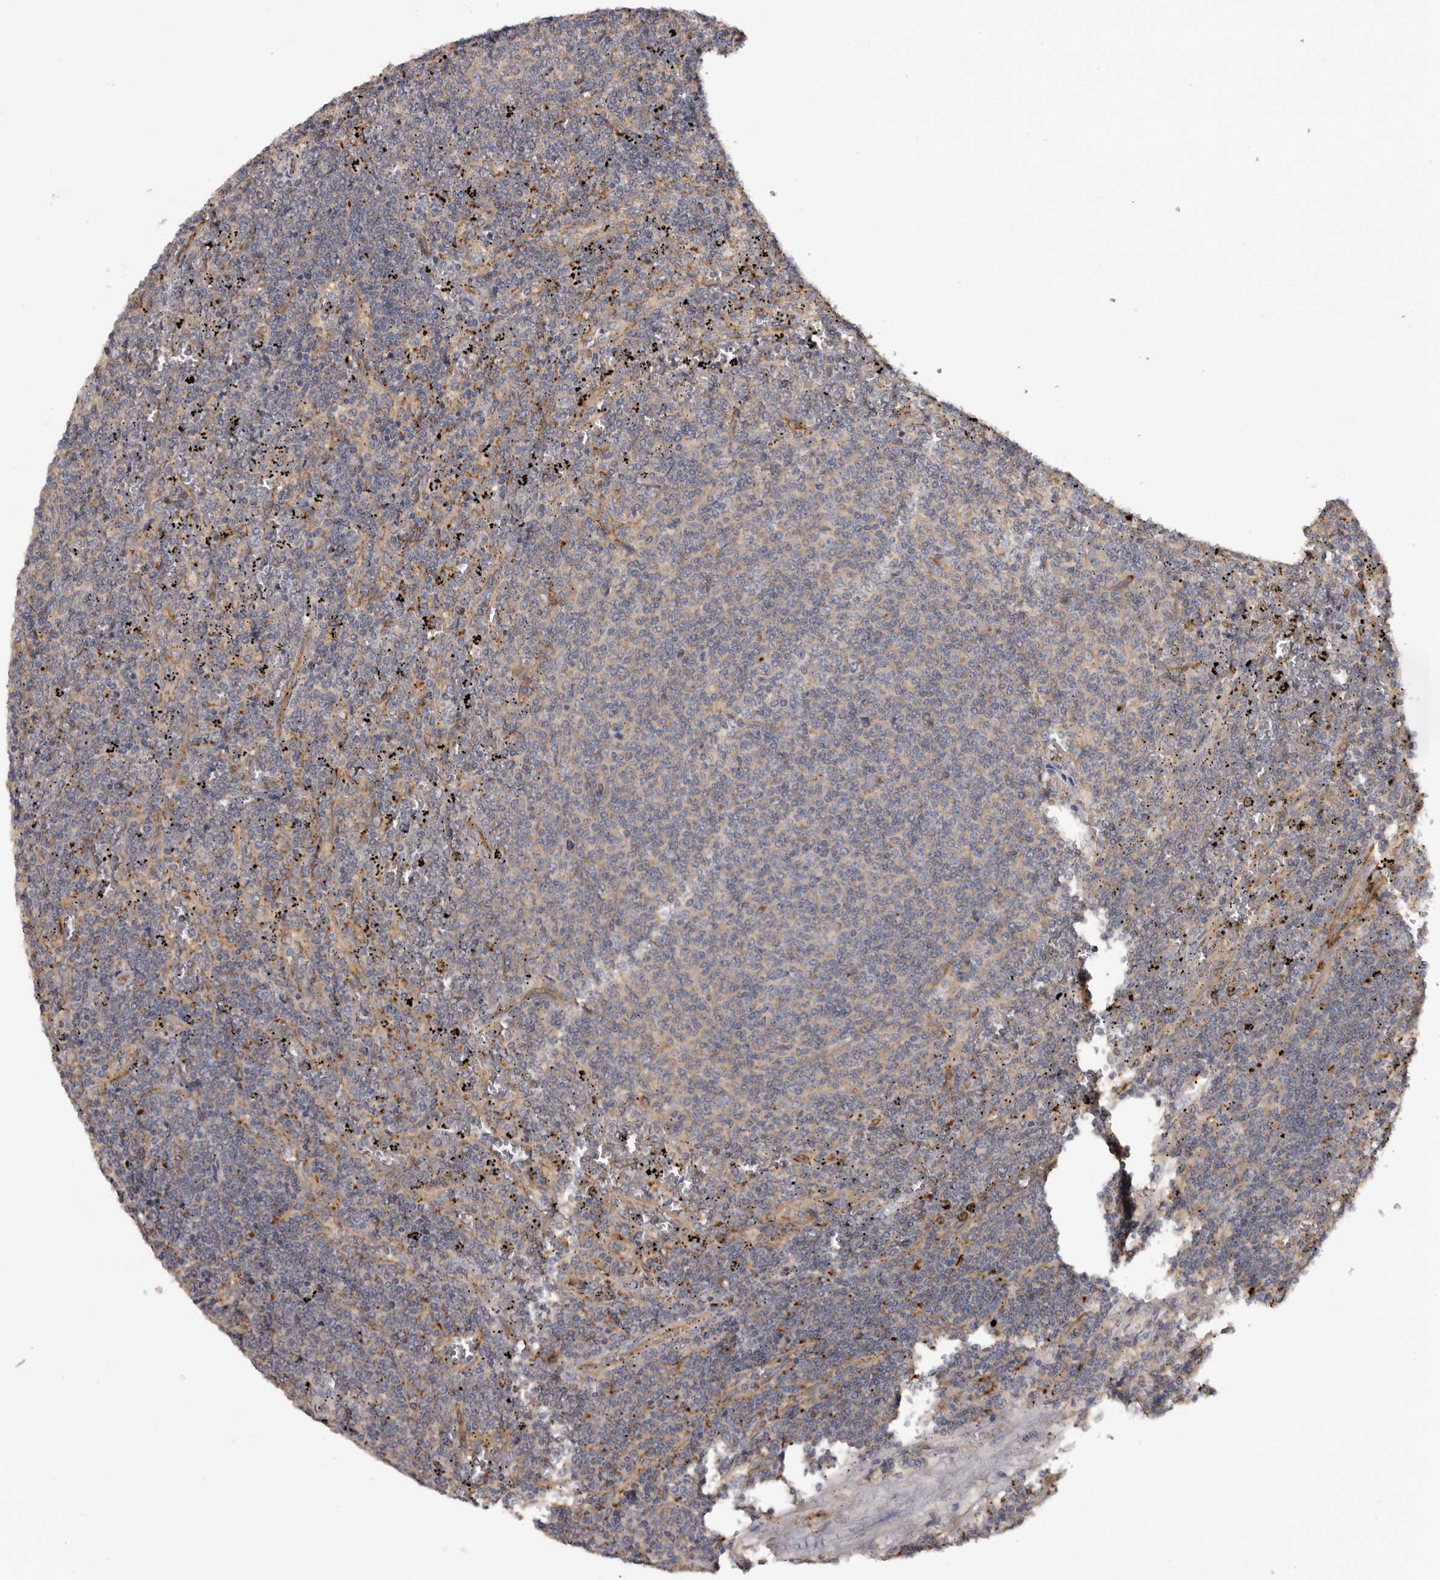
{"staining": {"intensity": "negative", "quantity": "none", "location": "none"}, "tissue": "lymphoma", "cell_type": "Tumor cells", "image_type": "cancer", "snomed": [{"axis": "morphology", "description": "Malignant lymphoma, non-Hodgkin's type, Low grade"}, {"axis": "topography", "description": "Spleen"}], "caption": "Tumor cells show no significant protein positivity in malignant lymphoma, non-Hodgkin's type (low-grade).", "gene": "INKA2", "patient": {"sex": "female", "age": 50}}